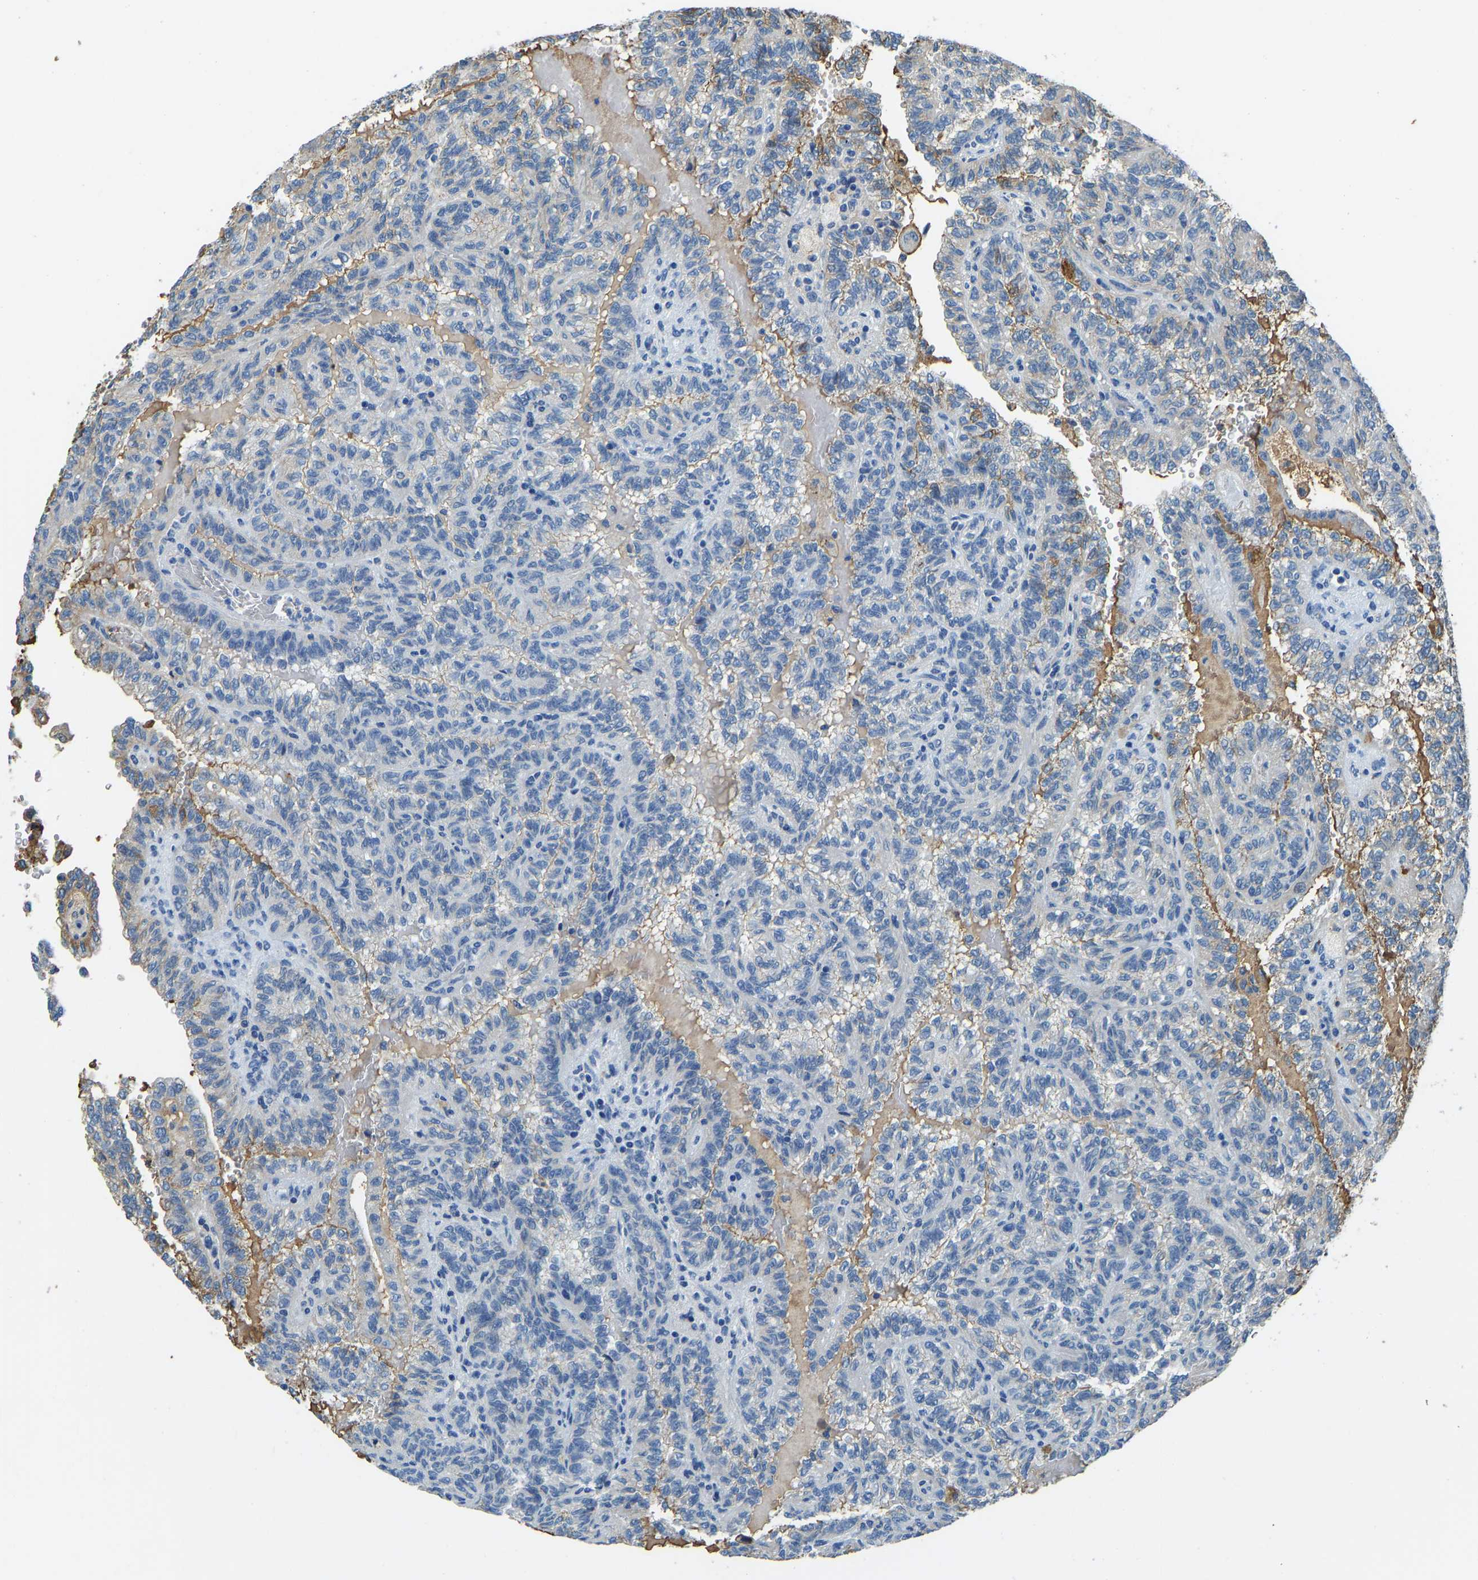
{"staining": {"intensity": "moderate", "quantity": "<25%", "location": "cytoplasmic/membranous"}, "tissue": "renal cancer", "cell_type": "Tumor cells", "image_type": "cancer", "snomed": [{"axis": "morphology", "description": "Inflammation, NOS"}, {"axis": "morphology", "description": "Adenocarcinoma, NOS"}, {"axis": "topography", "description": "Kidney"}], "caption": "Protein analysis of renal cancer (adenocarcinoma) tissue reveals moderate cytoplasmic/membranous expression in about <25% of tumor cells. Ihc stains the protein of interest in brown and the nuclei are stained blue.", "gene": "THBS4", "patient": {"sex": "male", "age": 68}}